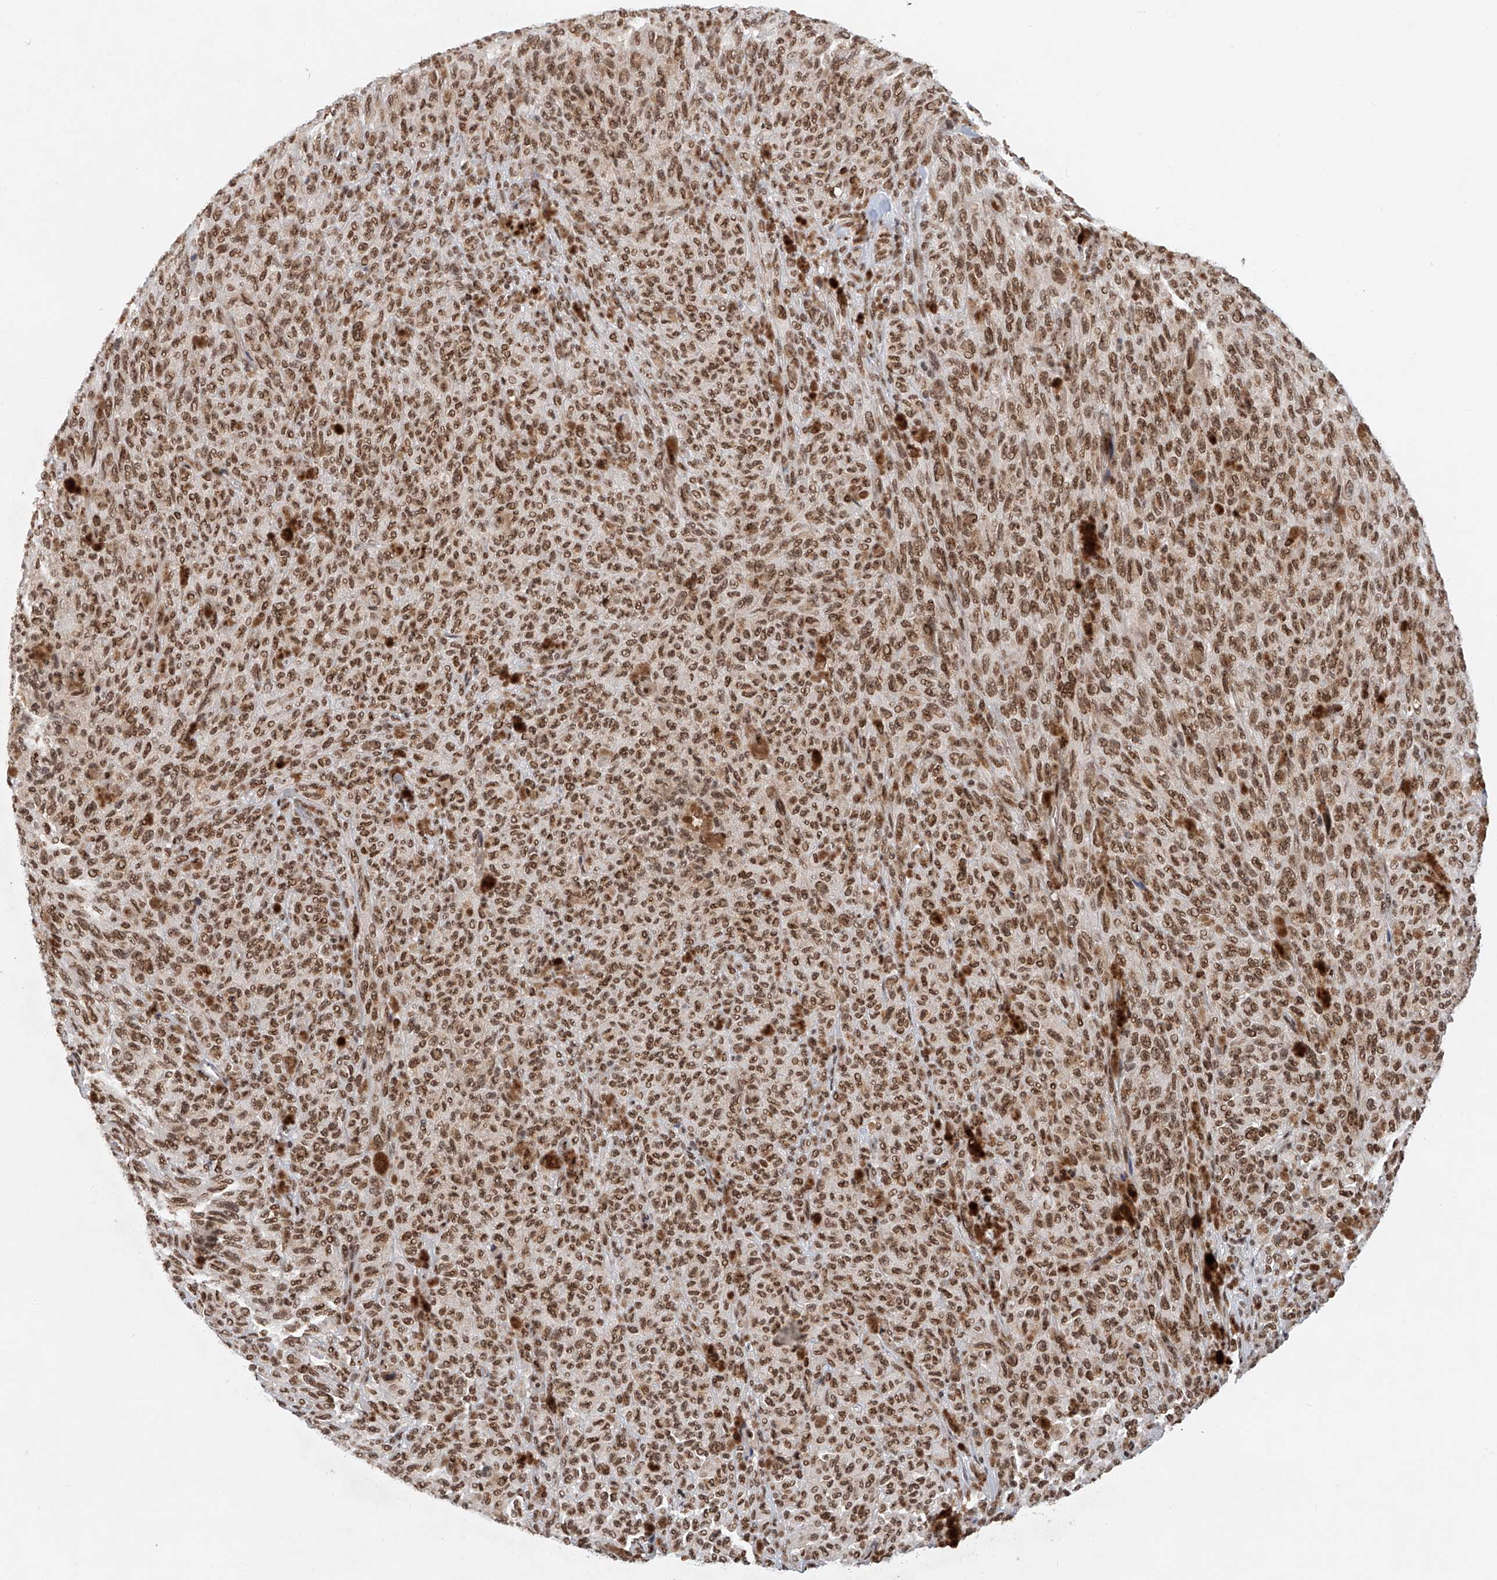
{"staining": {"intensity": "strong", "quantity": ">75%", "location": "nuclear"}, "tissue": "melanoma", "cell_type": "Tumor cells", "image_type": "cancer", "snomed": [{"axis": "morphology", "description": "Malignant melanoma, NOS"}, {"axis": "topography", "description": "Skin"}], "caption": "Melanoma stained with DAB immunohistochemistry shows high levels of strong nuclear expression in about >75% of tumor cells.", "gene": "ZNF470", "patient": {"sex": "female", "age": 82}}